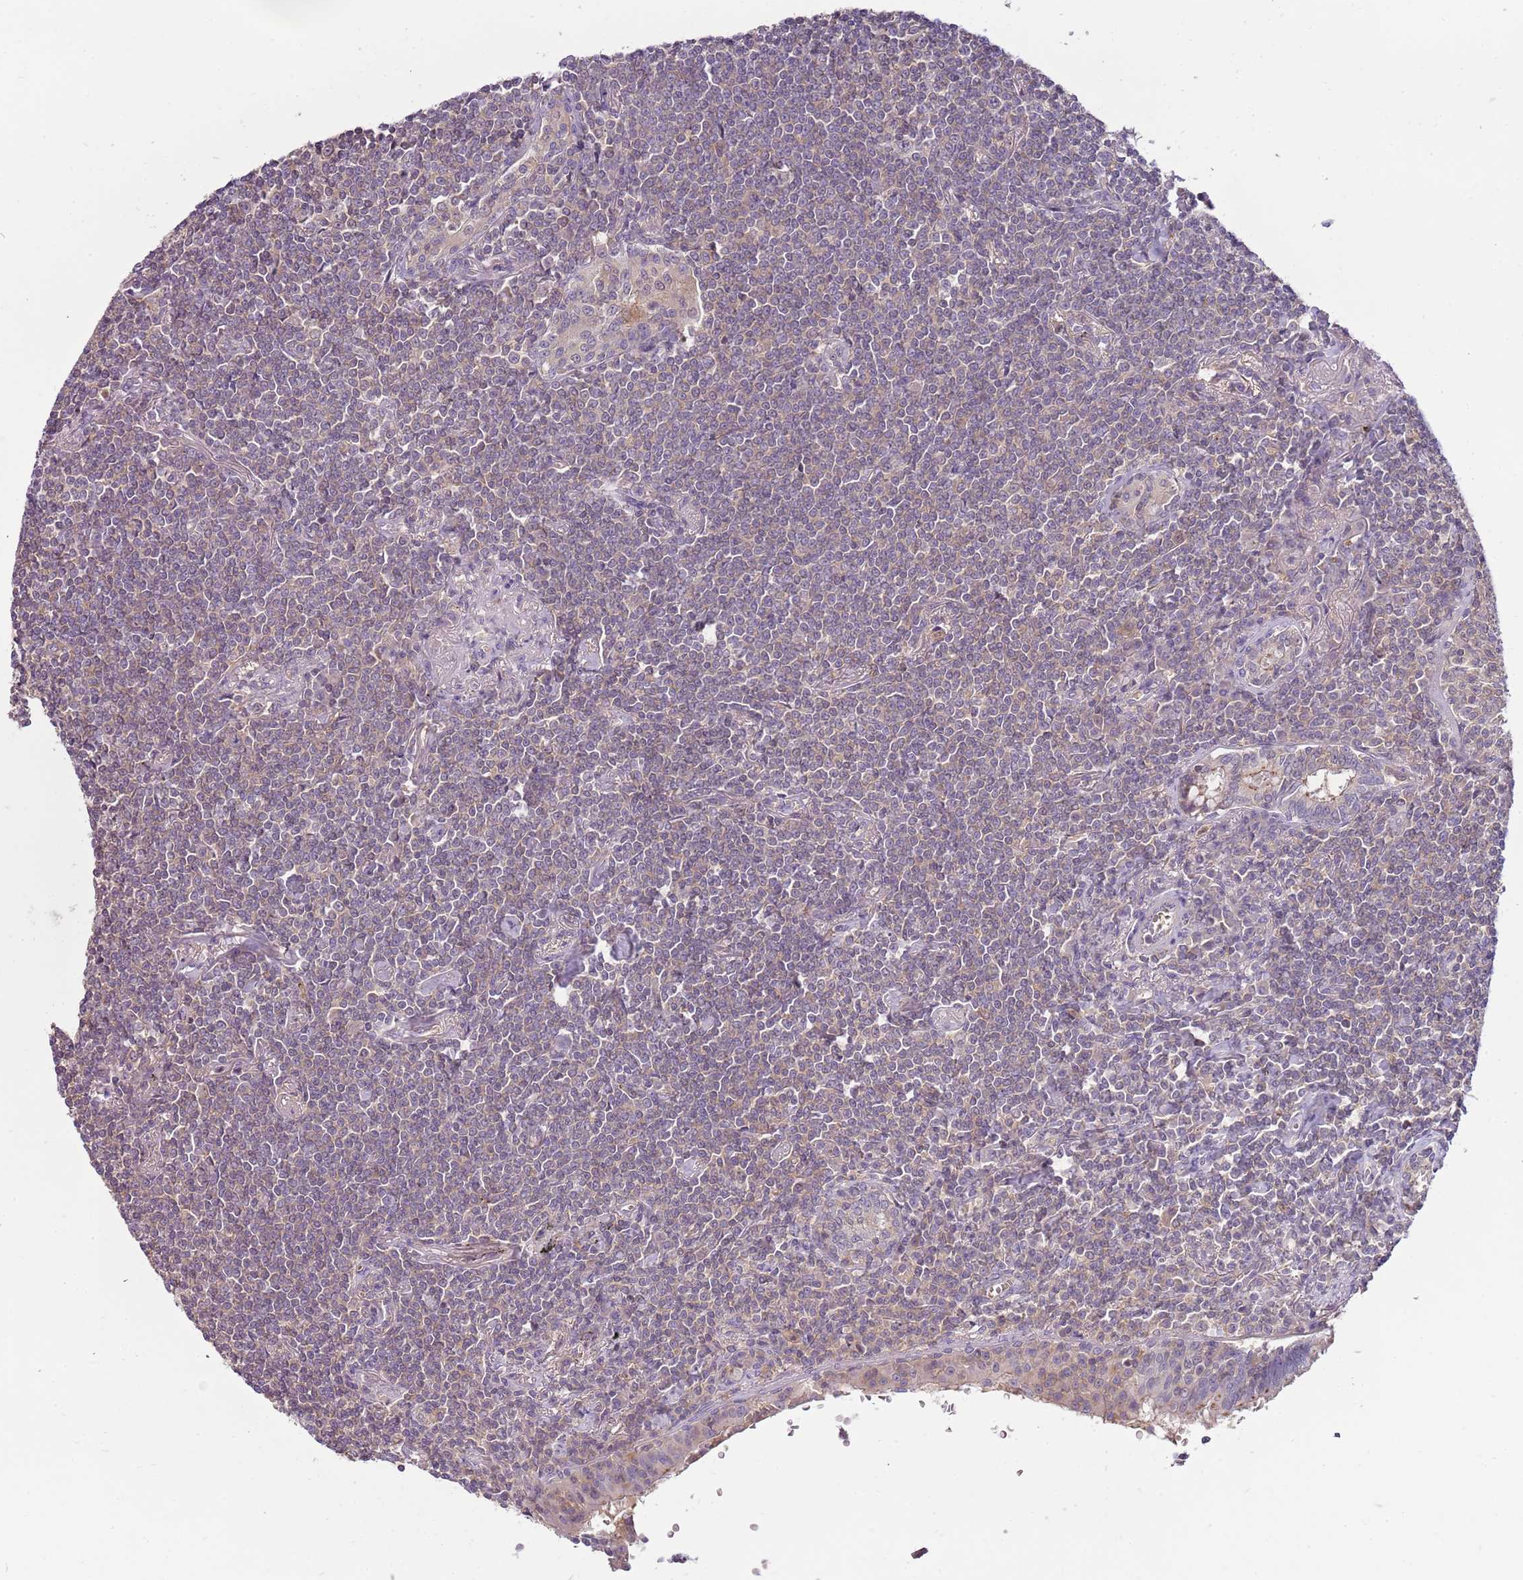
{"staining": {"intensity": "weak", "quantity": "<25%", "location": "cytoplasmic/membranous"}, "tissue": "lymphoma", "cell_type": "Tumor cells", "image_type": "cancer", "snomed": [{"axis": "morphology", "description": "Malignant lymphoma, non-Hodgkin's type, Low grade"}, {"axis": "topography", "description": "Lung"}], "caption": "IHC image of neoplastic tissue: human lymphoma stained with DAB reveals no significant protein positivity in tumor cells.", "gene": "ARHGAP5", "patient": {"sex": "female", "age": 71}}